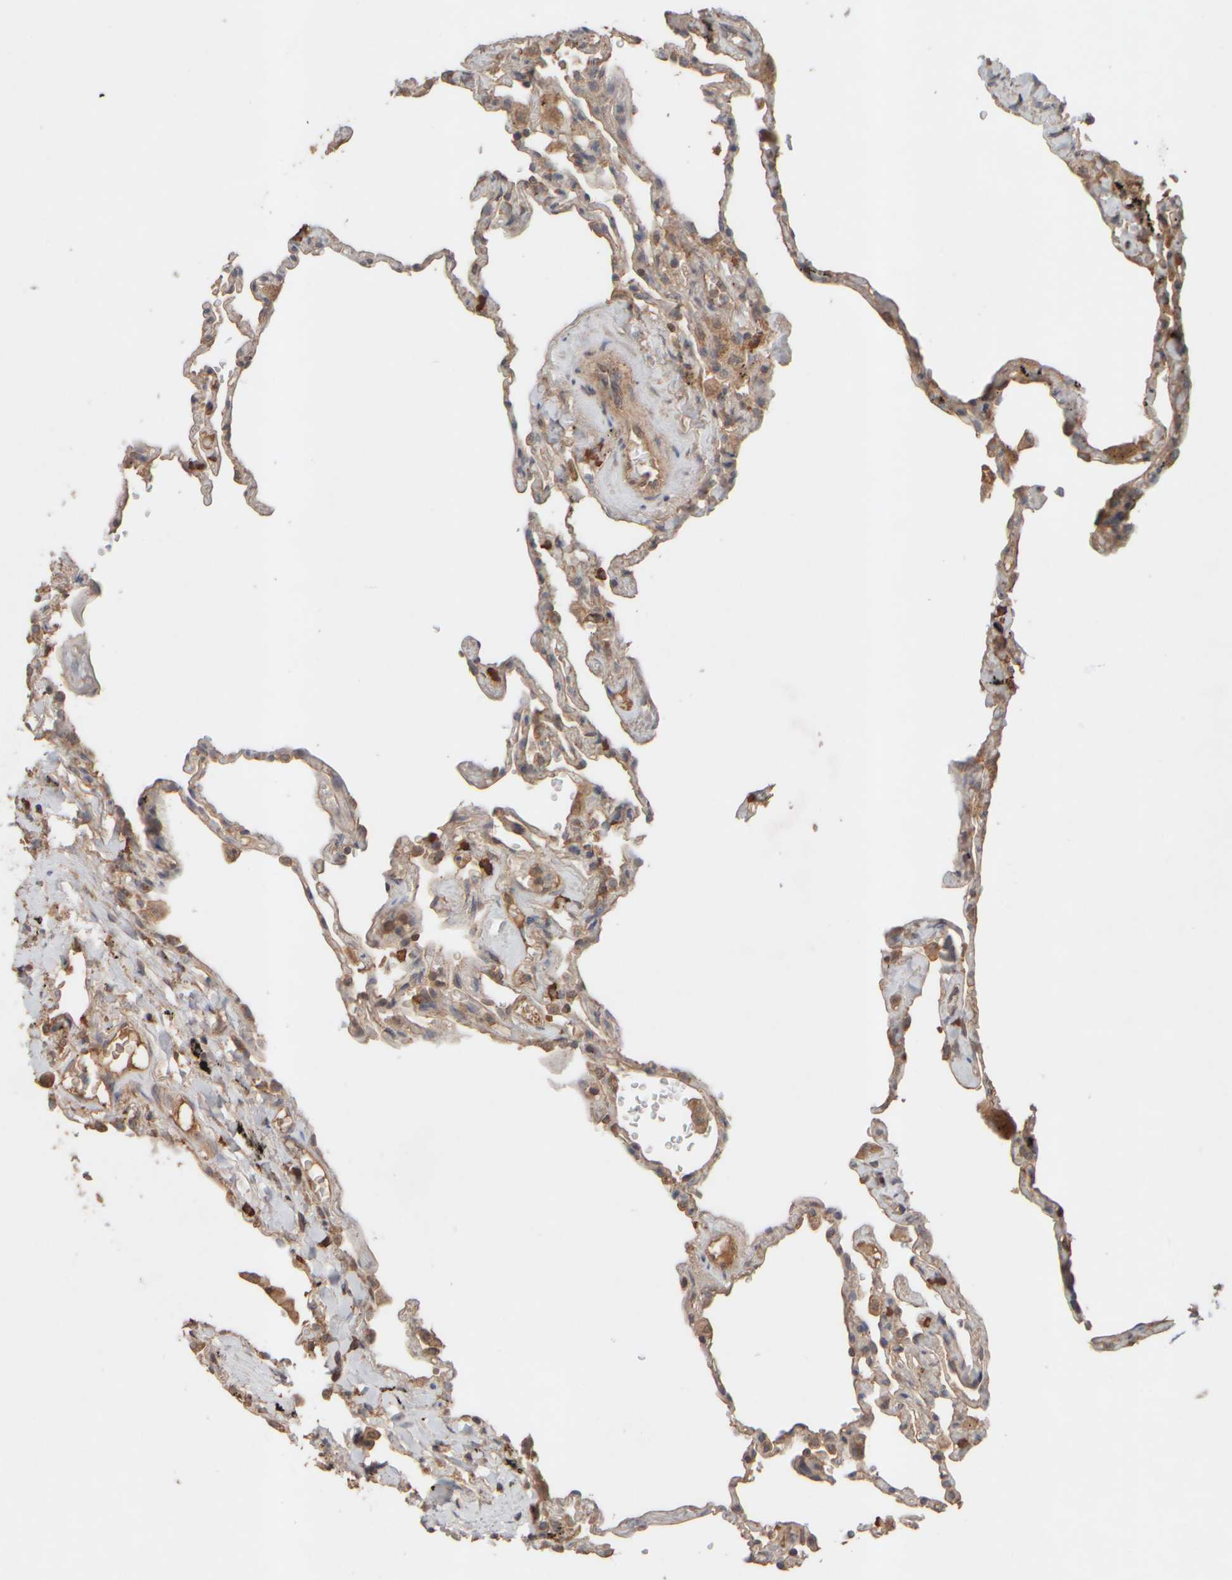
{"staining": {"intensity": "weak", "quantity": "25%-75%", "location": "cytoplasmic/membranous"}, "tissue": "lung", "cell_type": "Alveolar cells", "image_type": "normal", "snomed": [{"axis": "morphology", "description": "Normal tissue, NOS"}, {"axis": "topography", "description": "Lung"}], "caption": "Protein staining of normal lung displays weak cytoplasmic/membranous expression in about 25%-75% of alveolar cells.", "gene": "EIF2B3", "patient": {"sex": "male", "age": 59}}